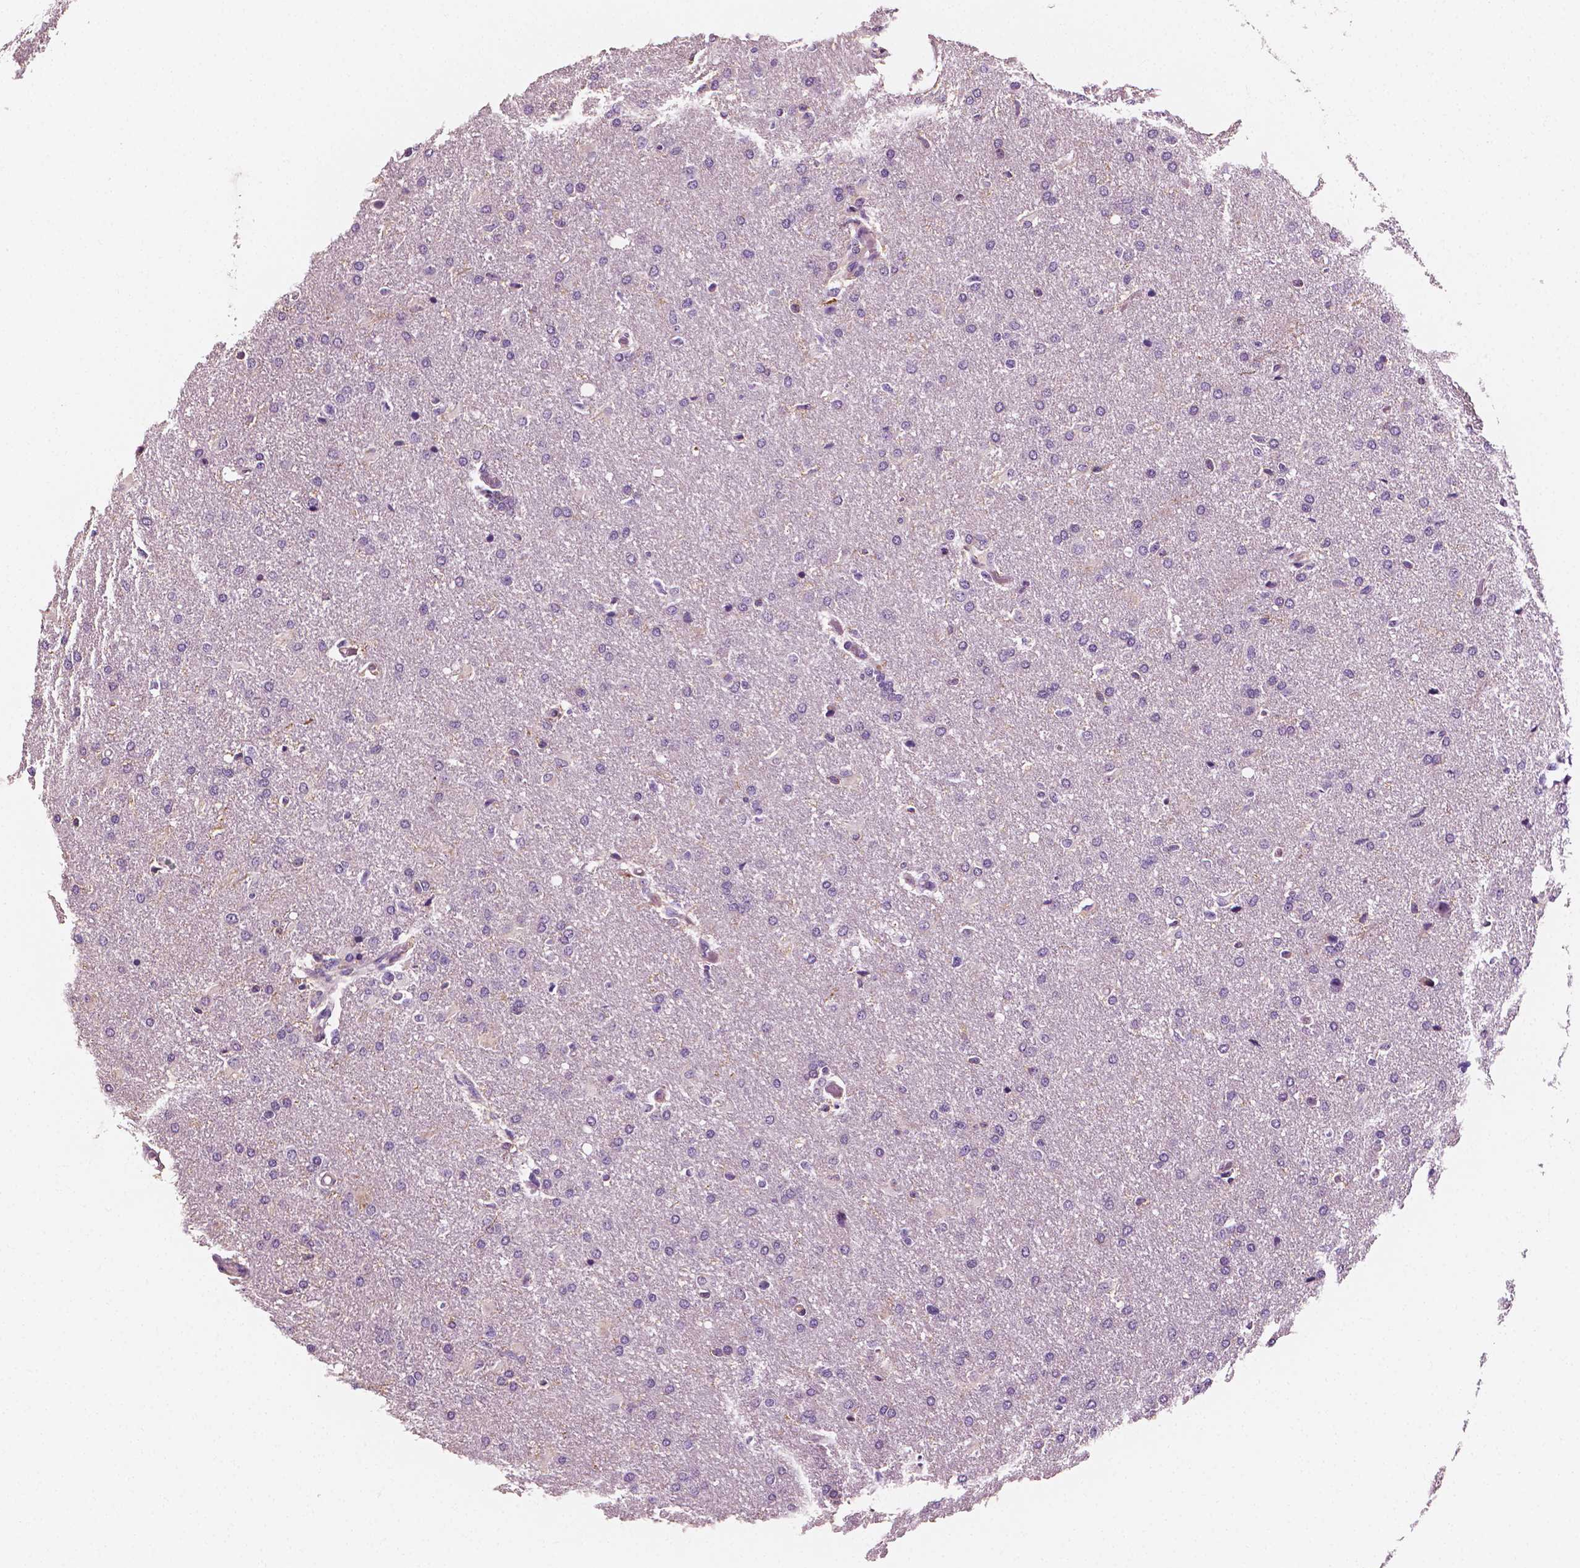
{"staining": {"intensity": "negative", "quantity": "none", "location": "none"}, "tissue": "glioma", "cell_type": "Tumor cells", "image_type": "cancer", "snomed": [{"axis": "morphology", "description": "Glioma, malignant, High grade"}, {"axis": "topography", "description": "Brain"}], "caption": "Immunohistochemical staining of human malignant glioma (high-grade) demonstrates no significant positivity in tumor cells. (Stains: DAB (3,3'-diaminobenzidine) immunohistochemistry (IHC) with hematoxylin counter stain, Microscopy: brightfield microscopy at high magnification).", "gene": "PTPRC", "patient": {"sex": "male", "age": 68}}